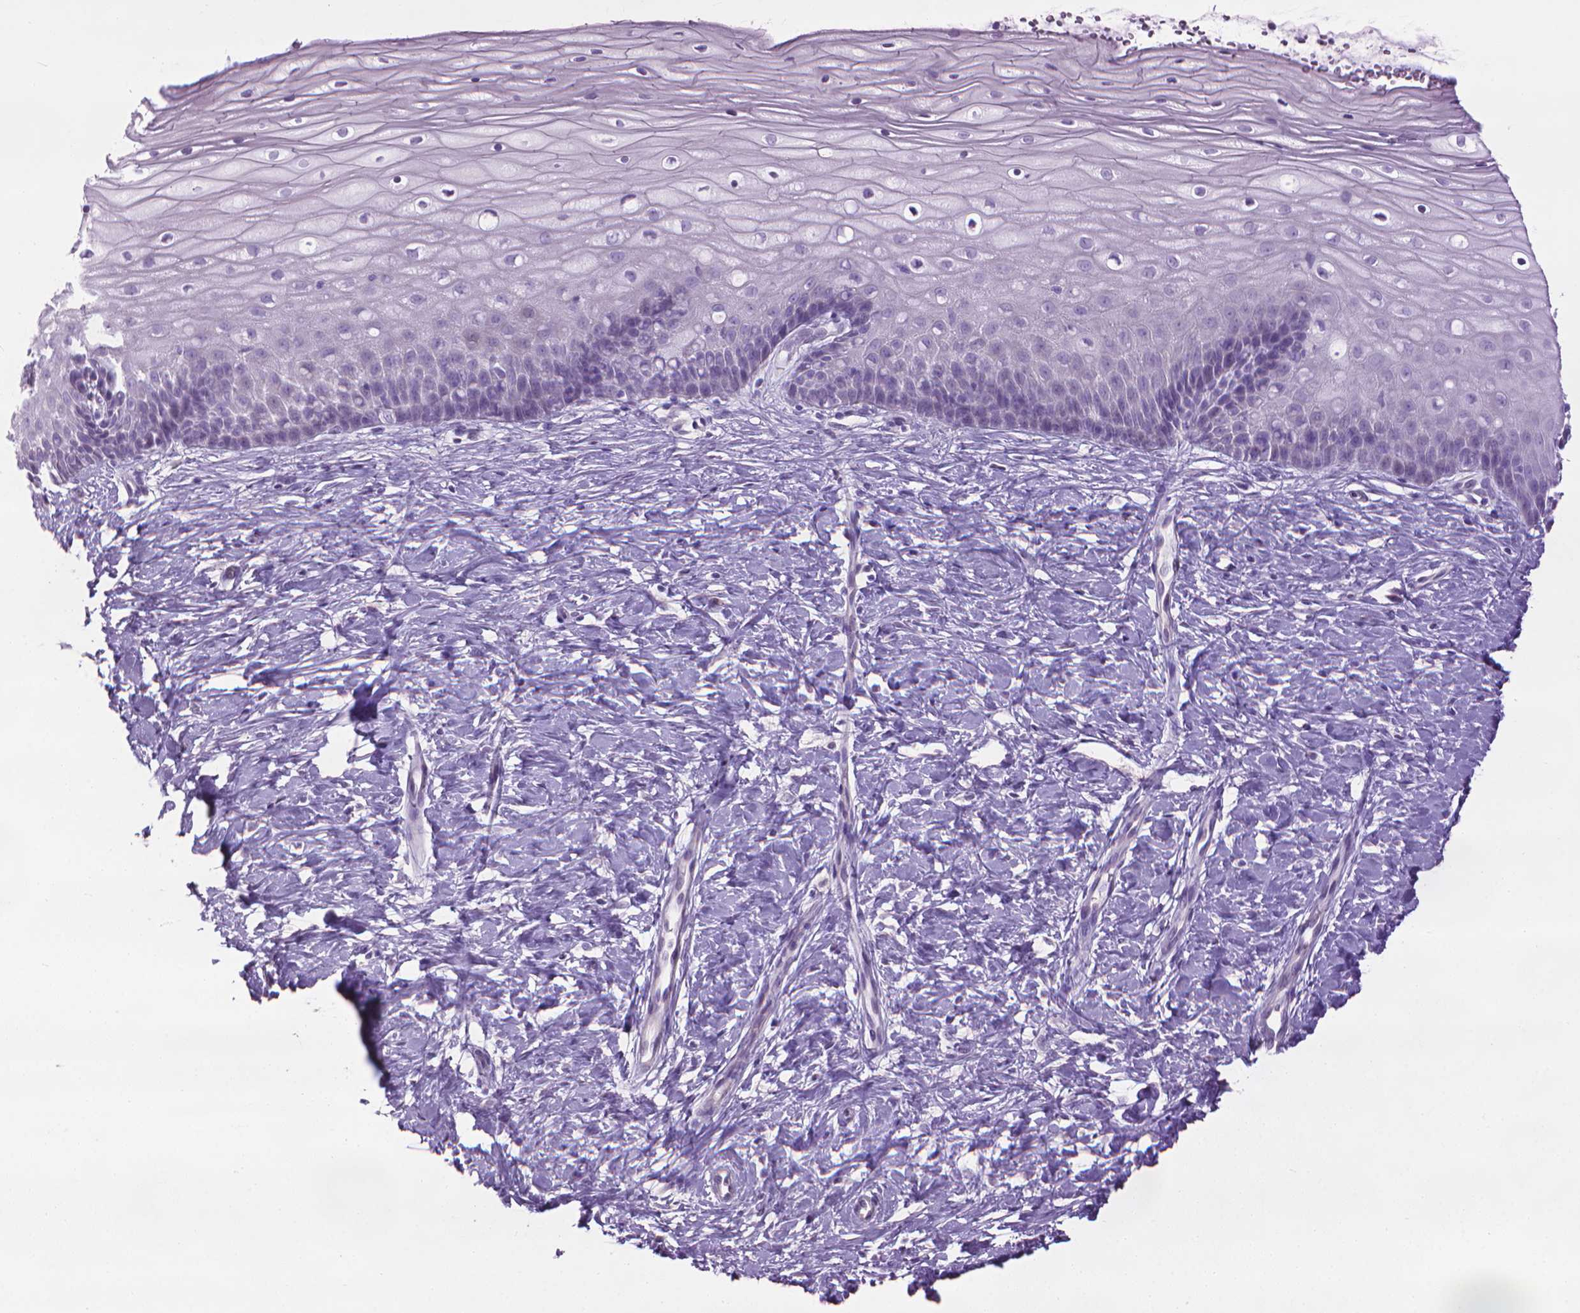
{"staining": {"intensity": "negative", "quantity": "none", "location": "none"}, "tissue": "cervix", "cell_type": "Glandular cells", "image_type": "normal", "snomed": [{"axis": "morphology", "description": "Normal tissue, NOS"}, {"axis": "topography", "description": "Cervix"}], "caption": "Image shows no protein positivity in glandular cells of unremarkable cervix.", "gene": "DNAI7", "patient": {"sex": "female", "age": 37}}